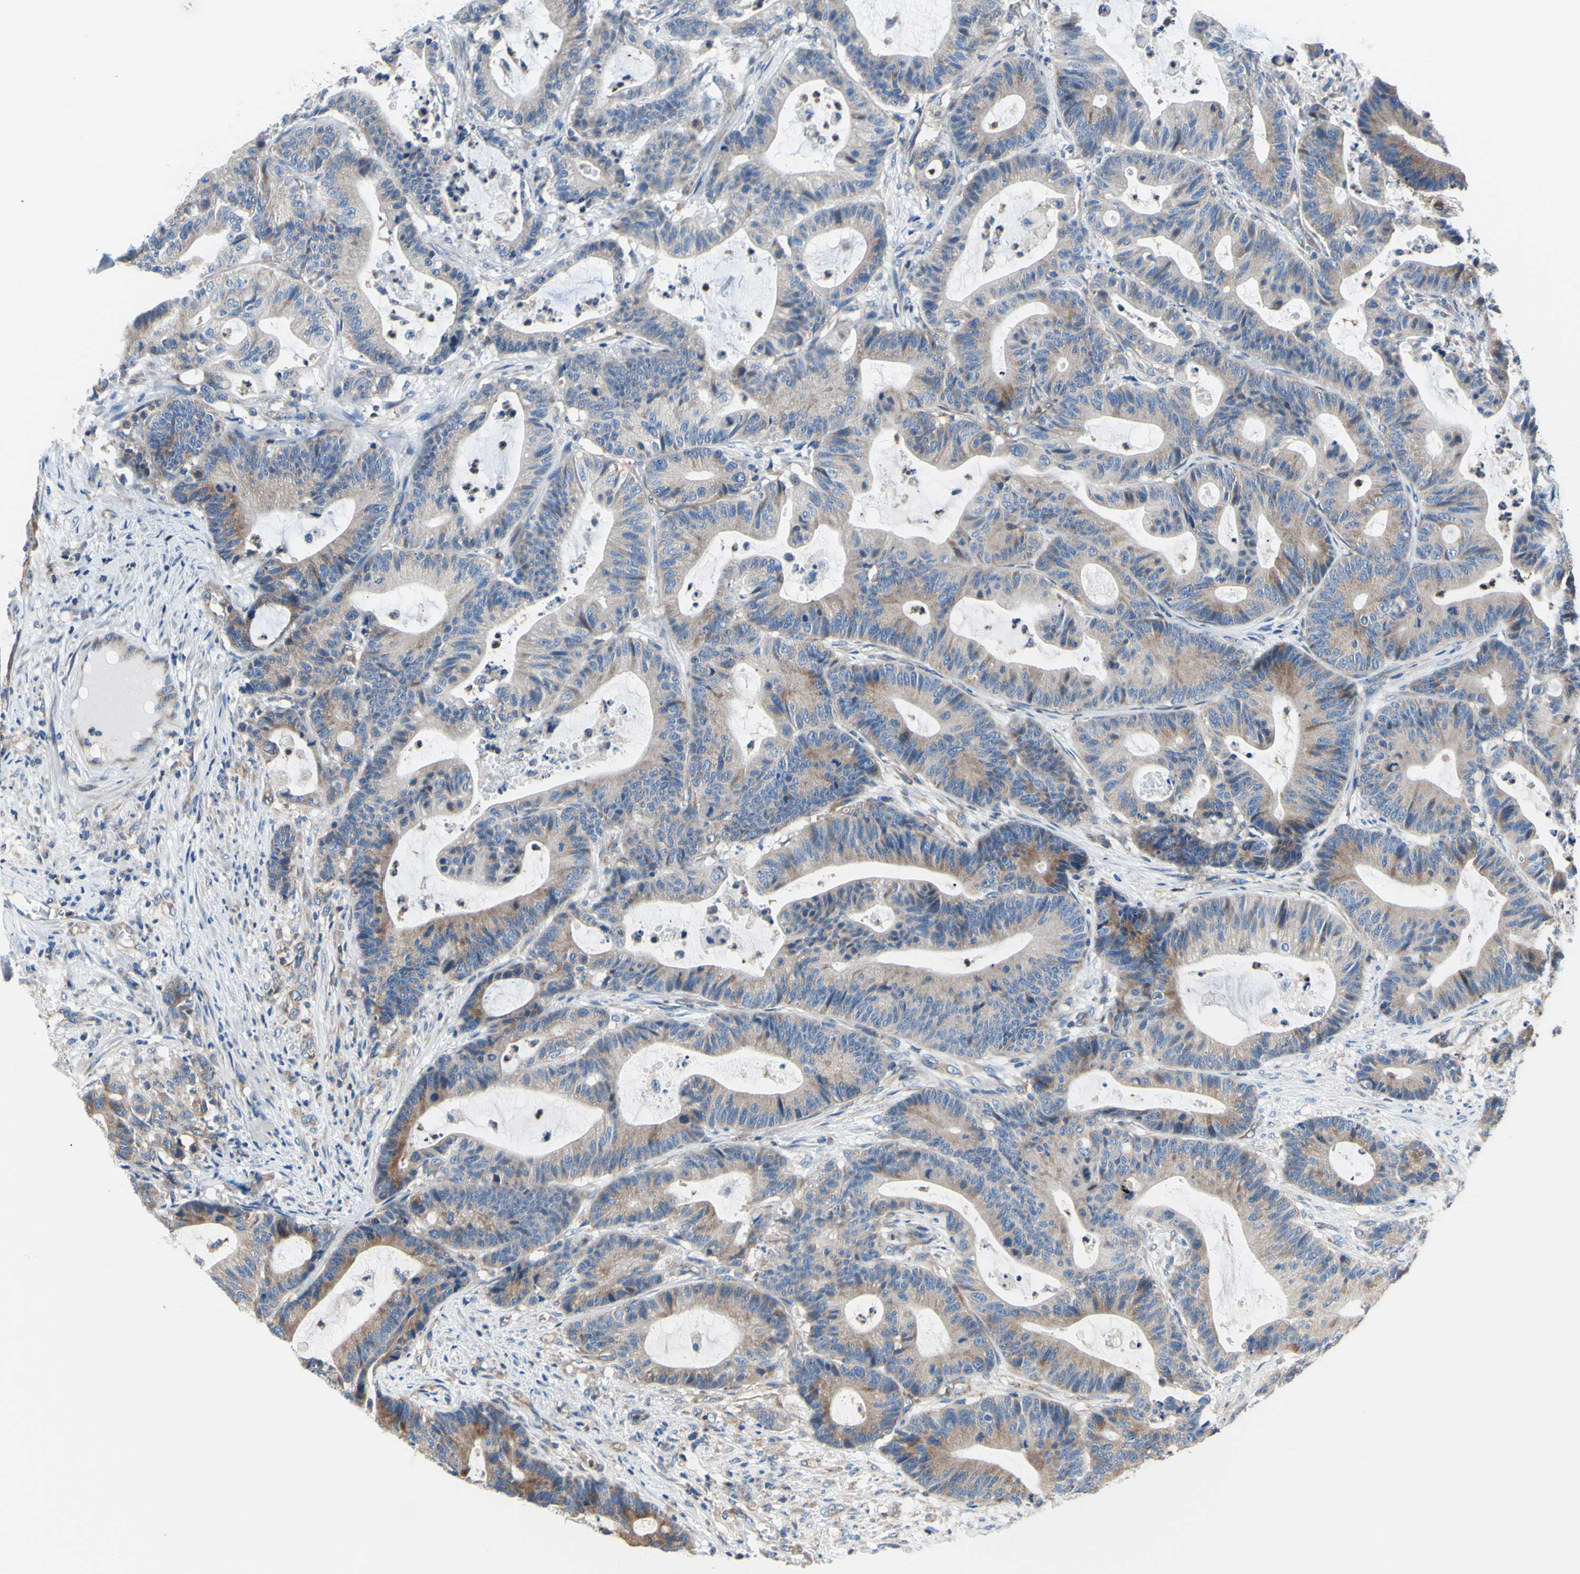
{"staining": {"intensity": "moderate", "quantity": "25%-75%", "location": "cytoplasmic/membranous"}, "tissue": "colorectal cancer", "cell_type": "Tumor cells", "image_type": "cancer", "snomed": [{"axis": "morphology", "description": "Adenocarcinoma, NOS"}, {"axis": "topography", "description": "Colon"}], "caption": "Immunohistochemical staining of adenocarcinoma (colorectal) reveals medium levels of moderate cytoplasmic/membranous protein positivity in approximately 25%-75% of tumor cells.", "gene": "FMR1", "patient": {"sex": "female", "age": 84}}